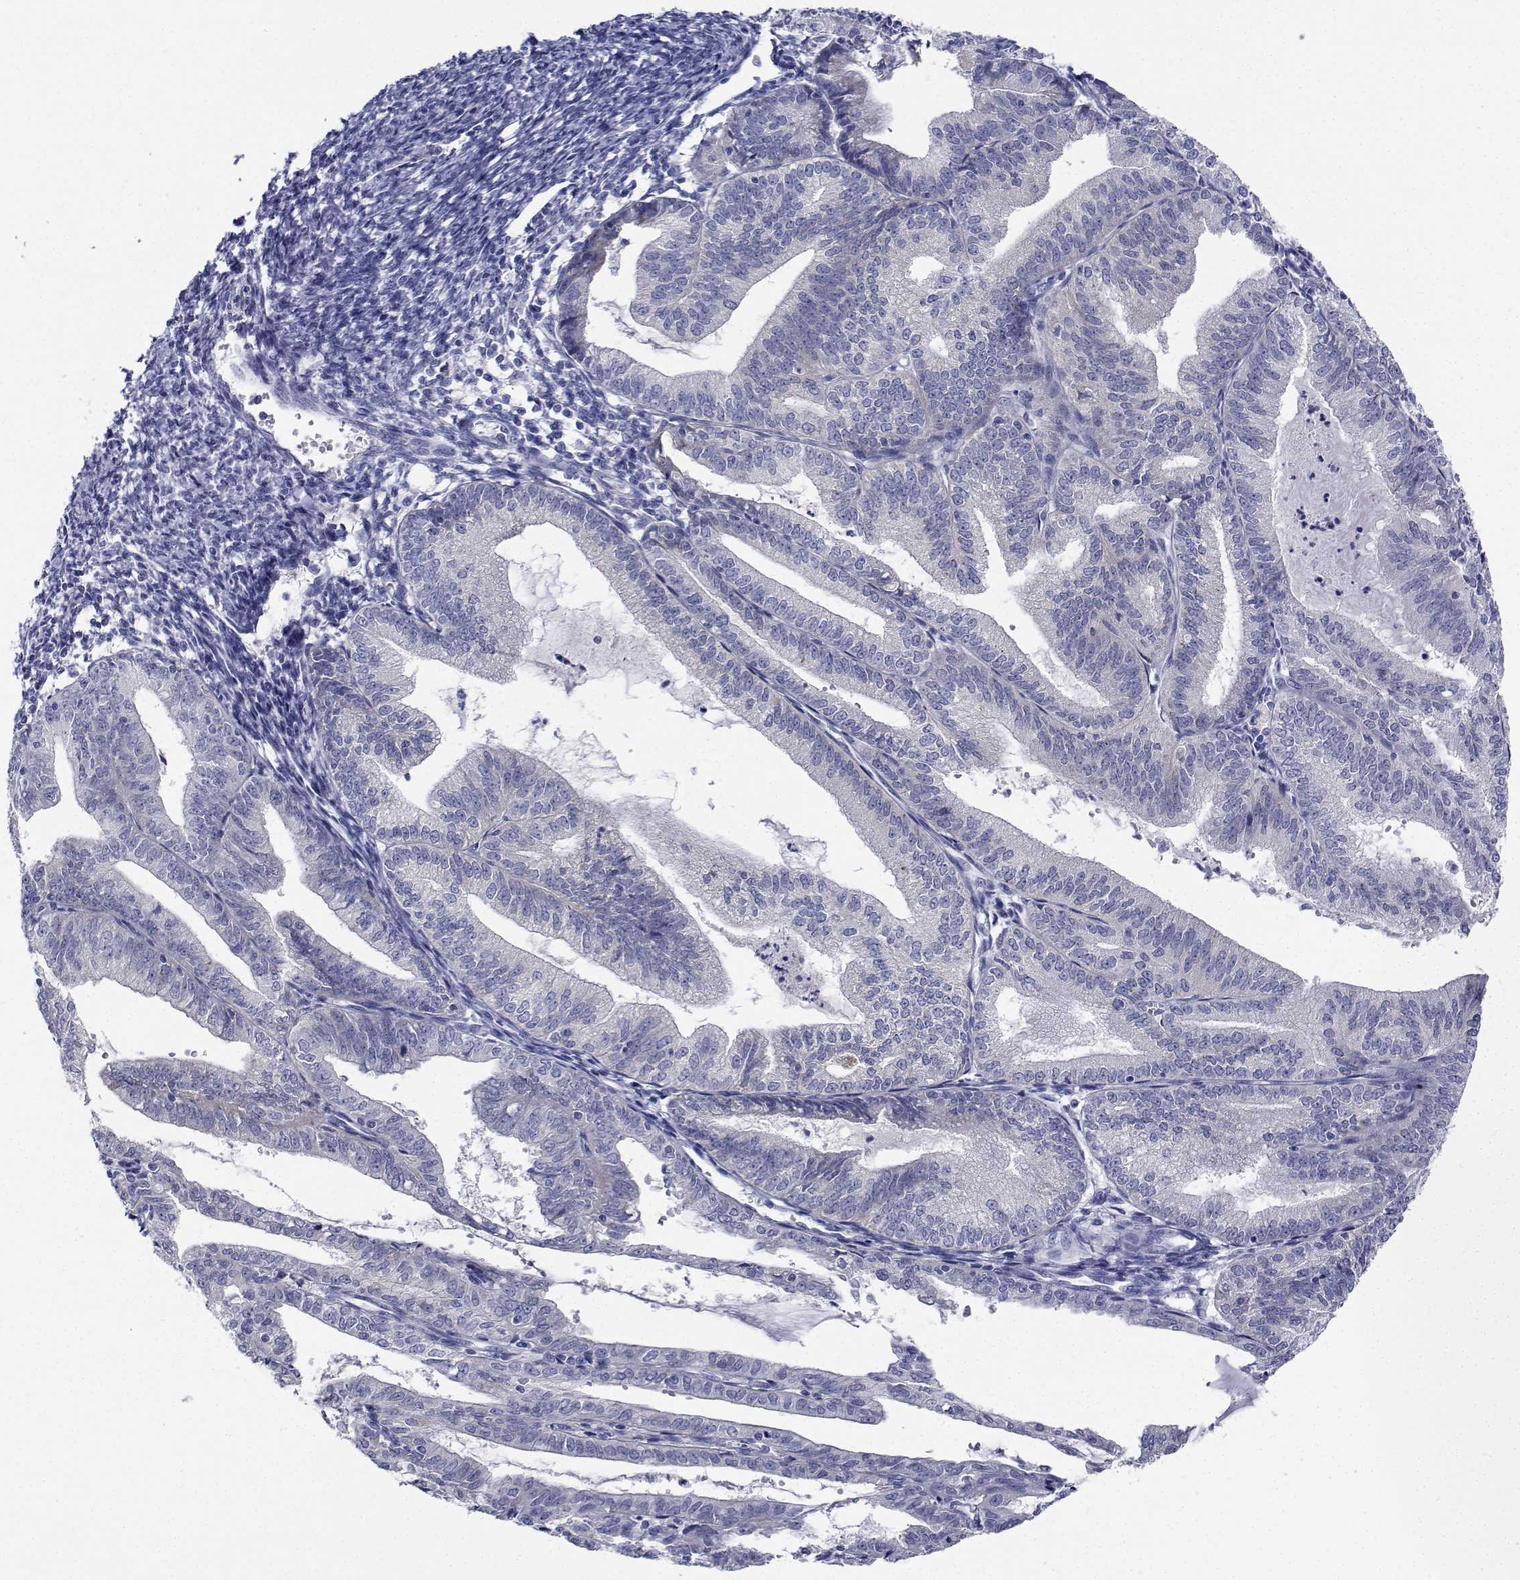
{"staining": {"intensity": "negative", "quantity": "none", "location": "none"}, "tissue": "endometrial cancer", "cell_type": "Tumor cells", "image_type": "cancer", "snomed": [{"axis": "morphology", "description": "Adenocarcinoma, NOS"}, {"axis": "topography", "description": "Endometrium"}], "caption": "Immunohistochemistry (IHC) photomicrograph of human endometrial cancer stained for a protein (brown), which demonstrates no positivity in tumor cells.", "gene": "CDHR3", "patient": {"sex": "female", "age": 70}}